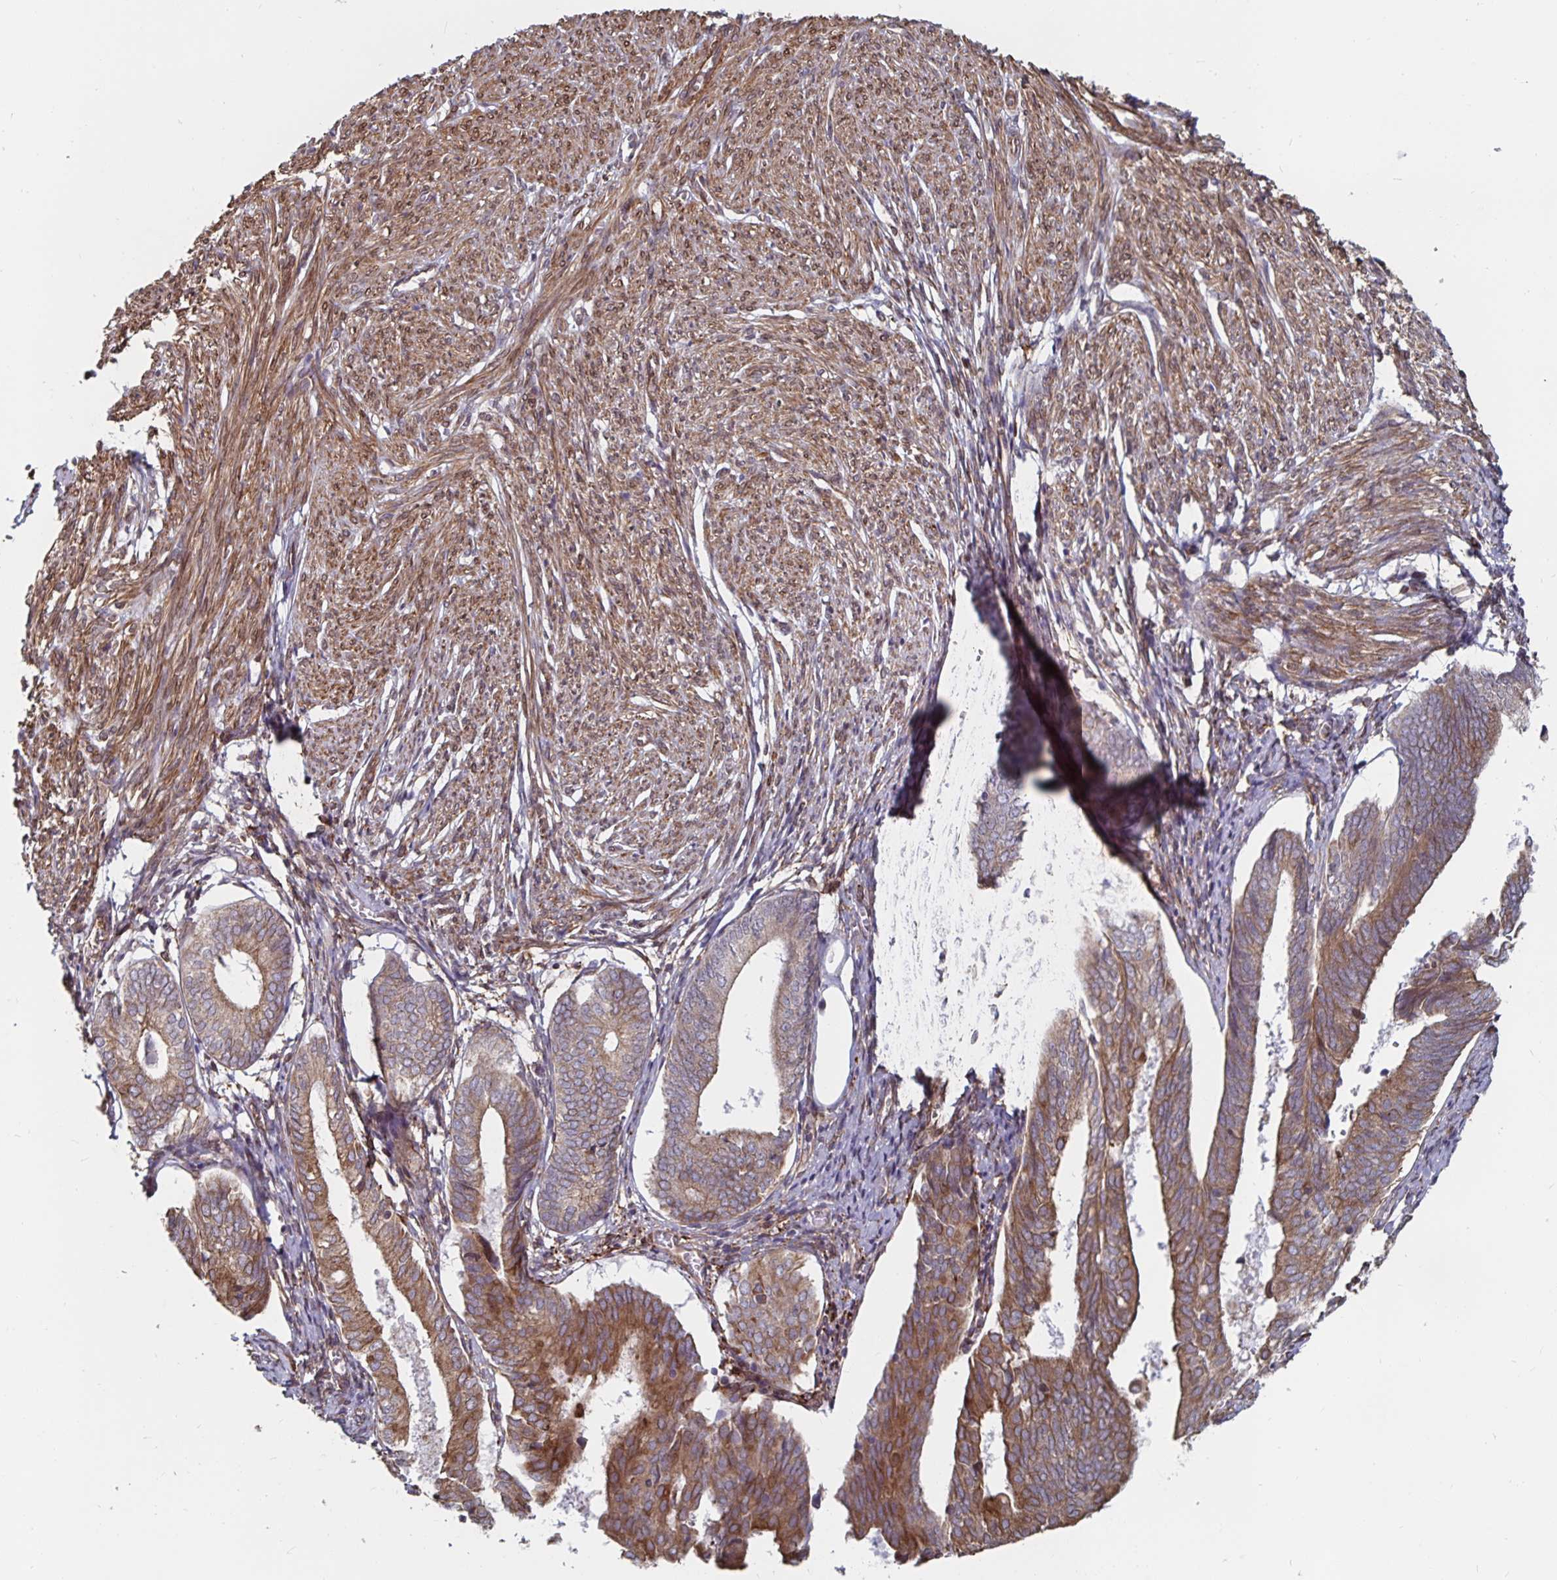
{"staining": {"intensity": "moderate", "quantity": ">75%", "location": "cytoplasmic/membranous"}, "tissue": "endometrium", "cell_type": "Cells in endometrial stroma", "image_type": "normal", "snomed": [{"axis": "morphology", "description": "Normal tissue, NOS"}, {"axis": "topography", "description": "Endometrium"}], "caption": "Moderate cytoplasmic/membranous staining for a protein is seen in approximately >75% of cells in endometrial stroma of unremarkable endometrium using immunohistochemistry.", "gene": "BCAP29", "patient": {"sex": "female", "age": 50}}